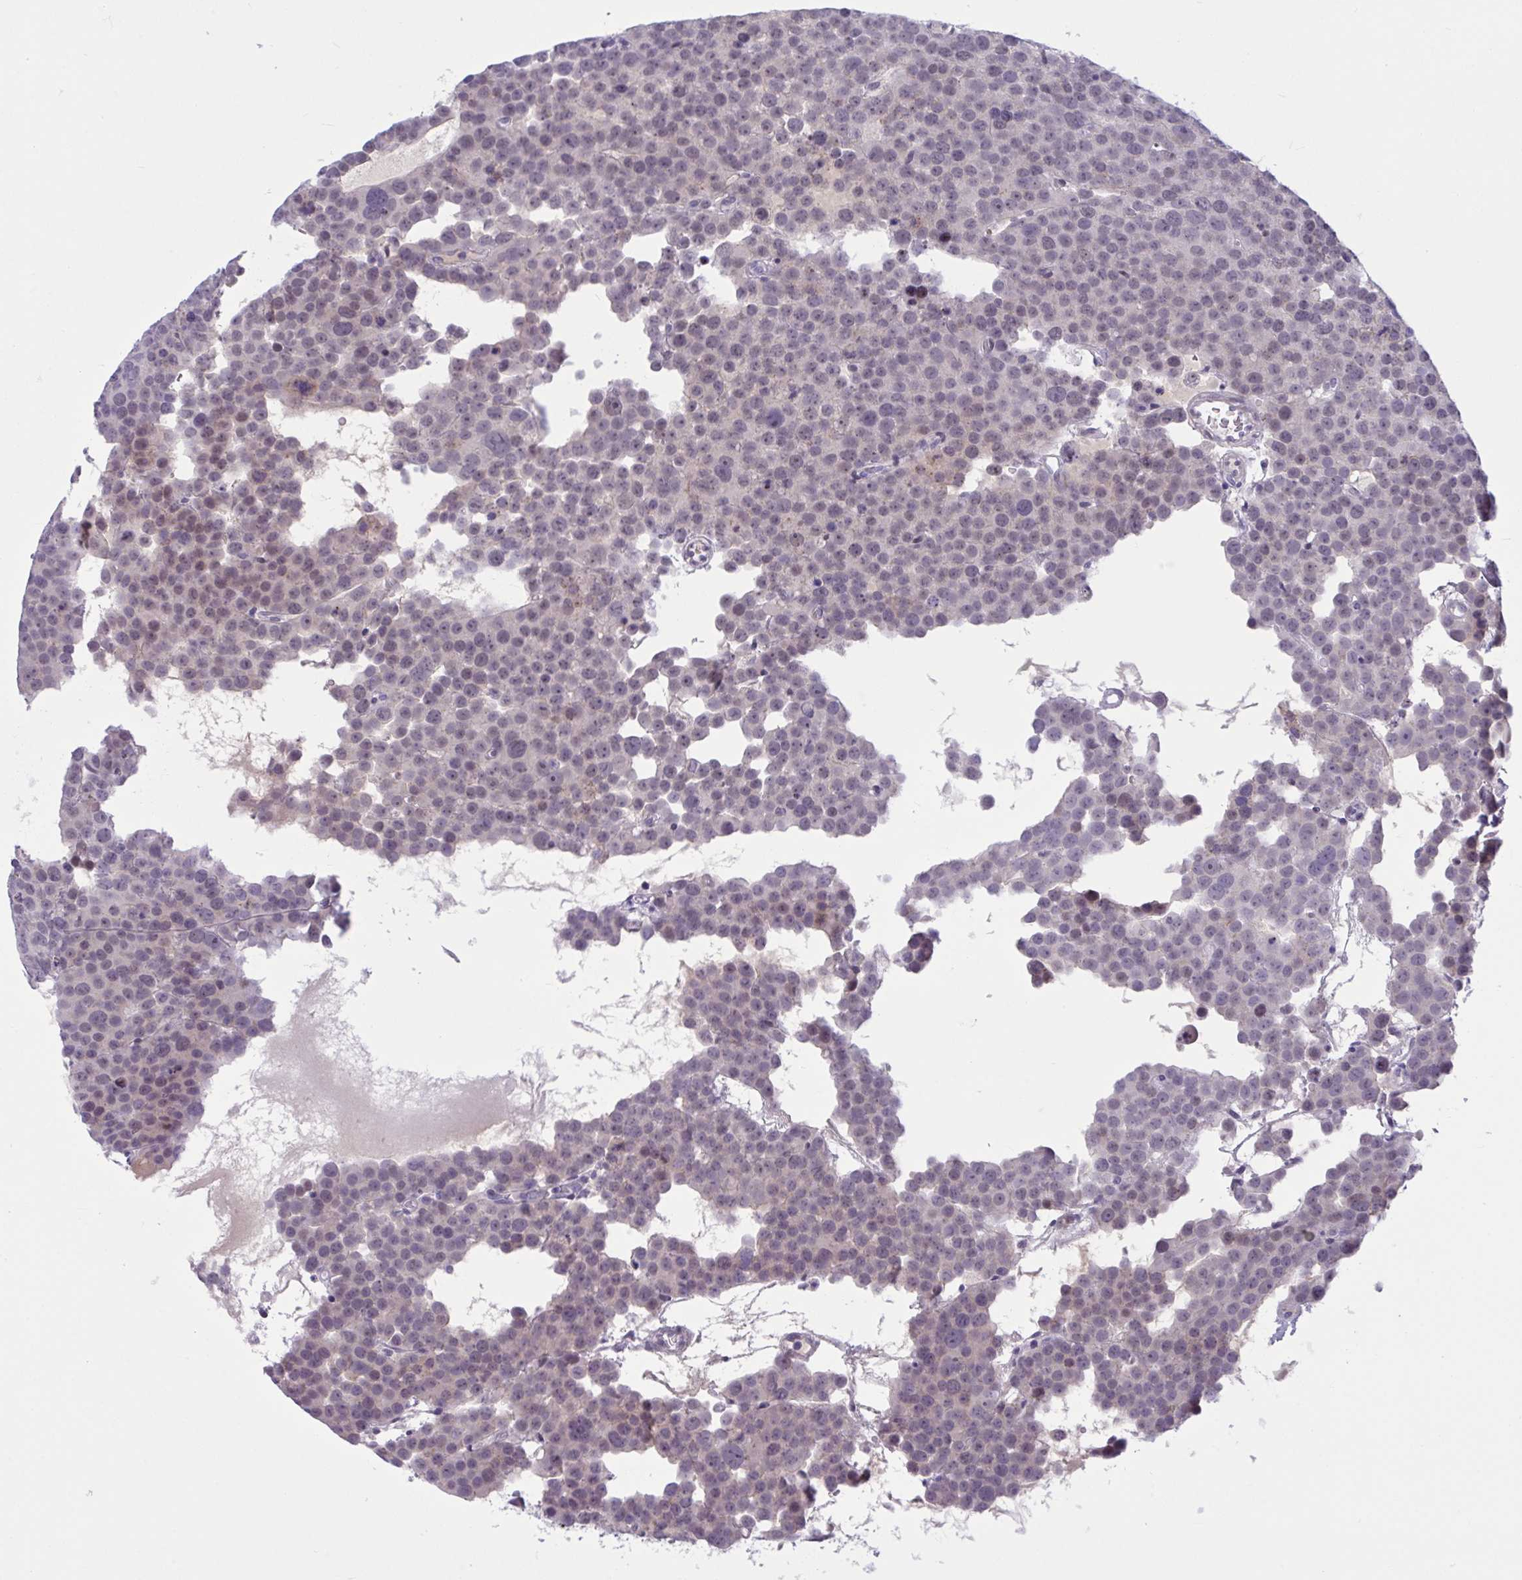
{"staining": {"intensity": "negative", "quantity": "none", "location": "none"}, "tissue": "testis cancer", "cell_type": "Tumor cells", "image_type": "cancer", "snomed": [{"axis": "morphology", "description": "Seminoma, NOS"}, {"axis": "topography", "description": "Testis"}], "caption": "A photomicrograph of testis cancer stained for a protein reveals no brown staining in tumor cells.", "gene": "CNGB3", "patient": {"sex": "male", "age": 71}}